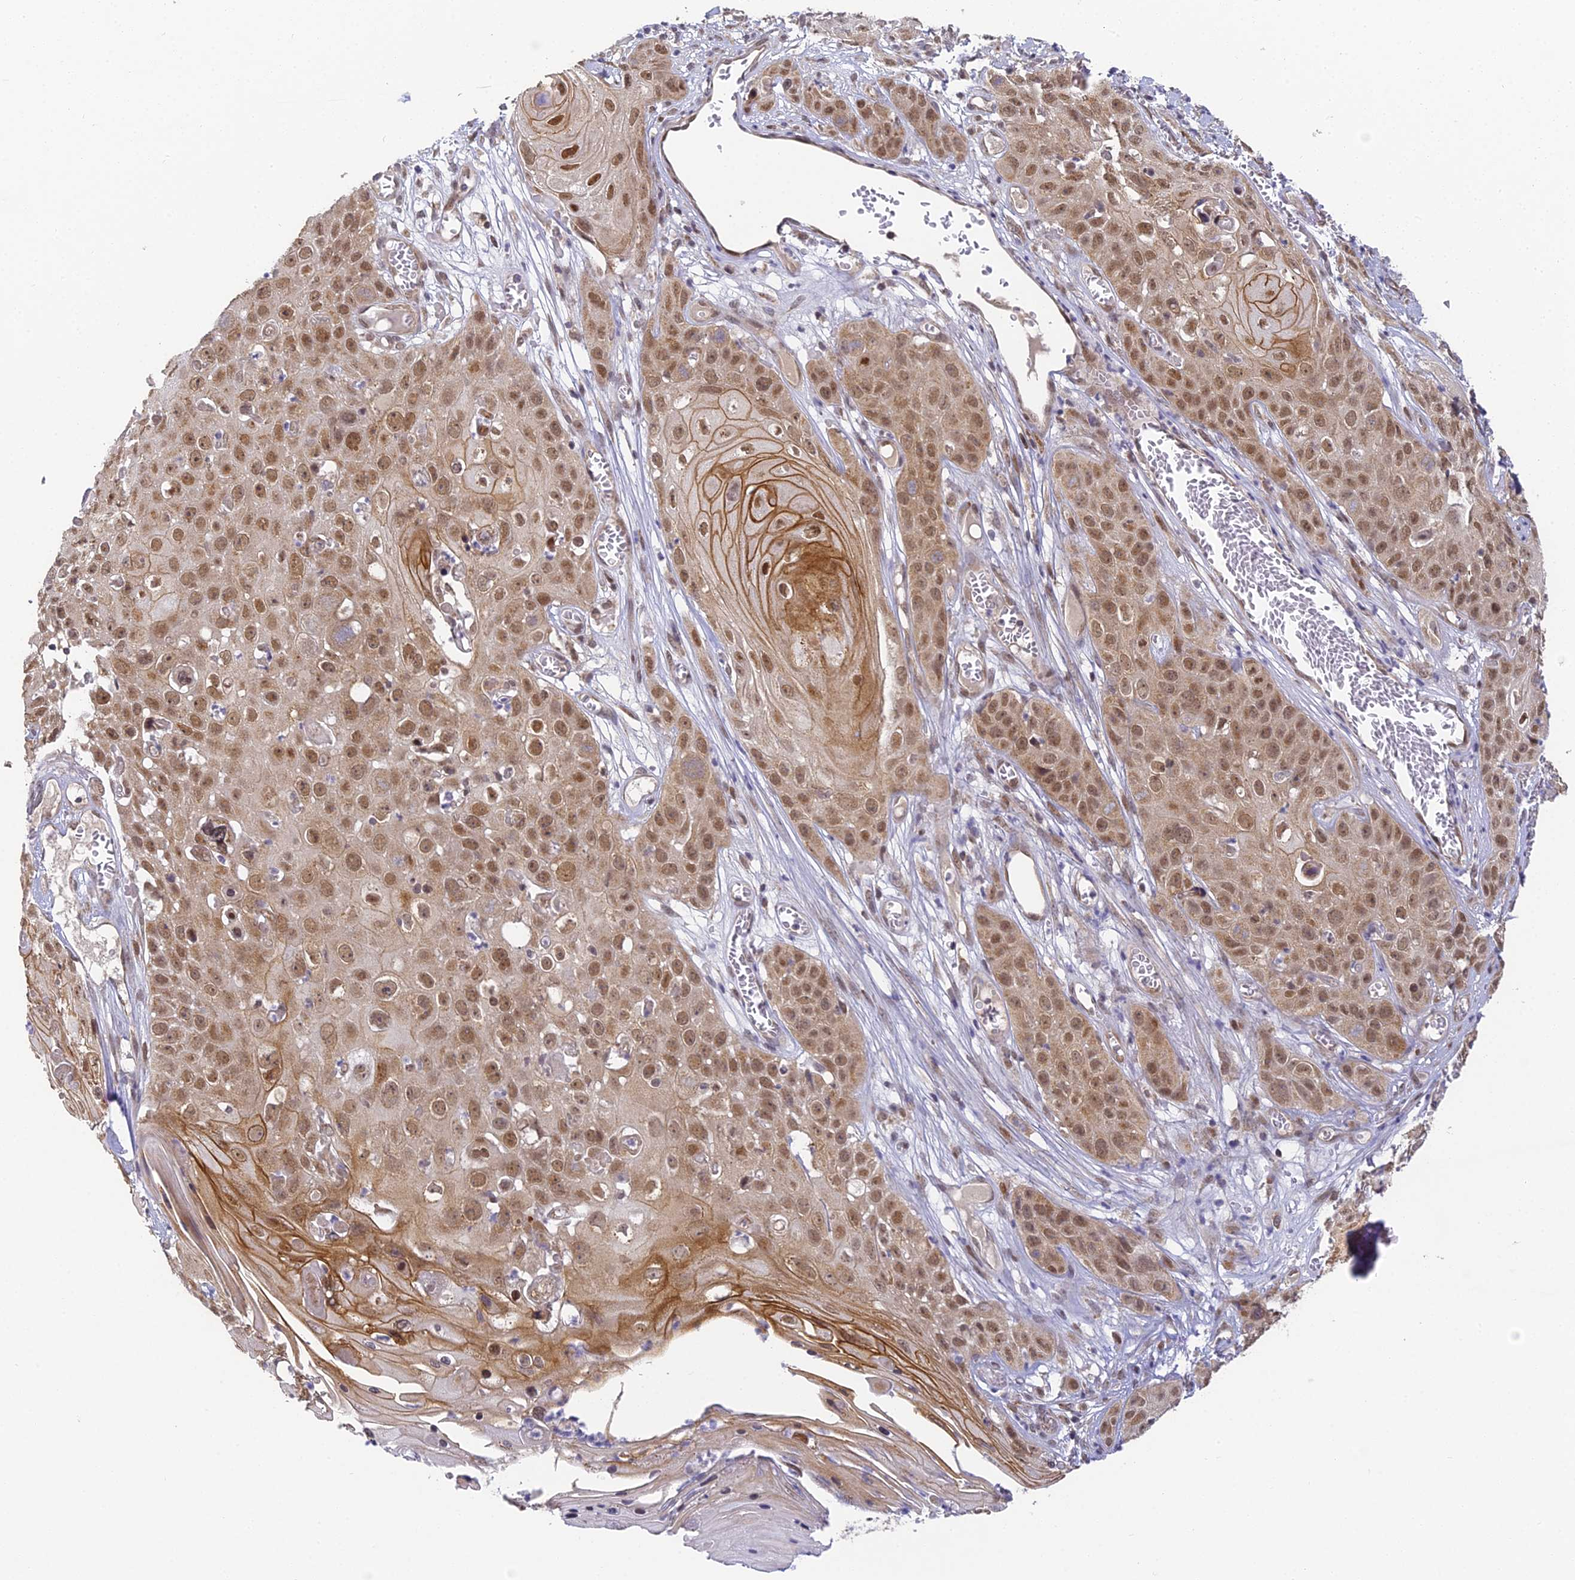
{"staining": {"intensity": "moderate", "quantity": ">75%", "location": "cytoplasmic/membranous,nuclear"}, "tissue": "skin cancer", "cell_type": "Tumor cells", "image_type": "cancer", "snomed": [{"axis": "morphology", "description": "Squamous cell carcinoma, NOS"}, {"axis": "topography", "description": "Skin"}], "caption": "Immunohistochemical staining of human skin squamous cell carcinoma shows medium levels of moderate cytoplasmic/membranous and nuclear positivity in approximately >75% of tumor cells.", "gene": "DNAAF10", "patient": {"sex": "male", "age": 55}}